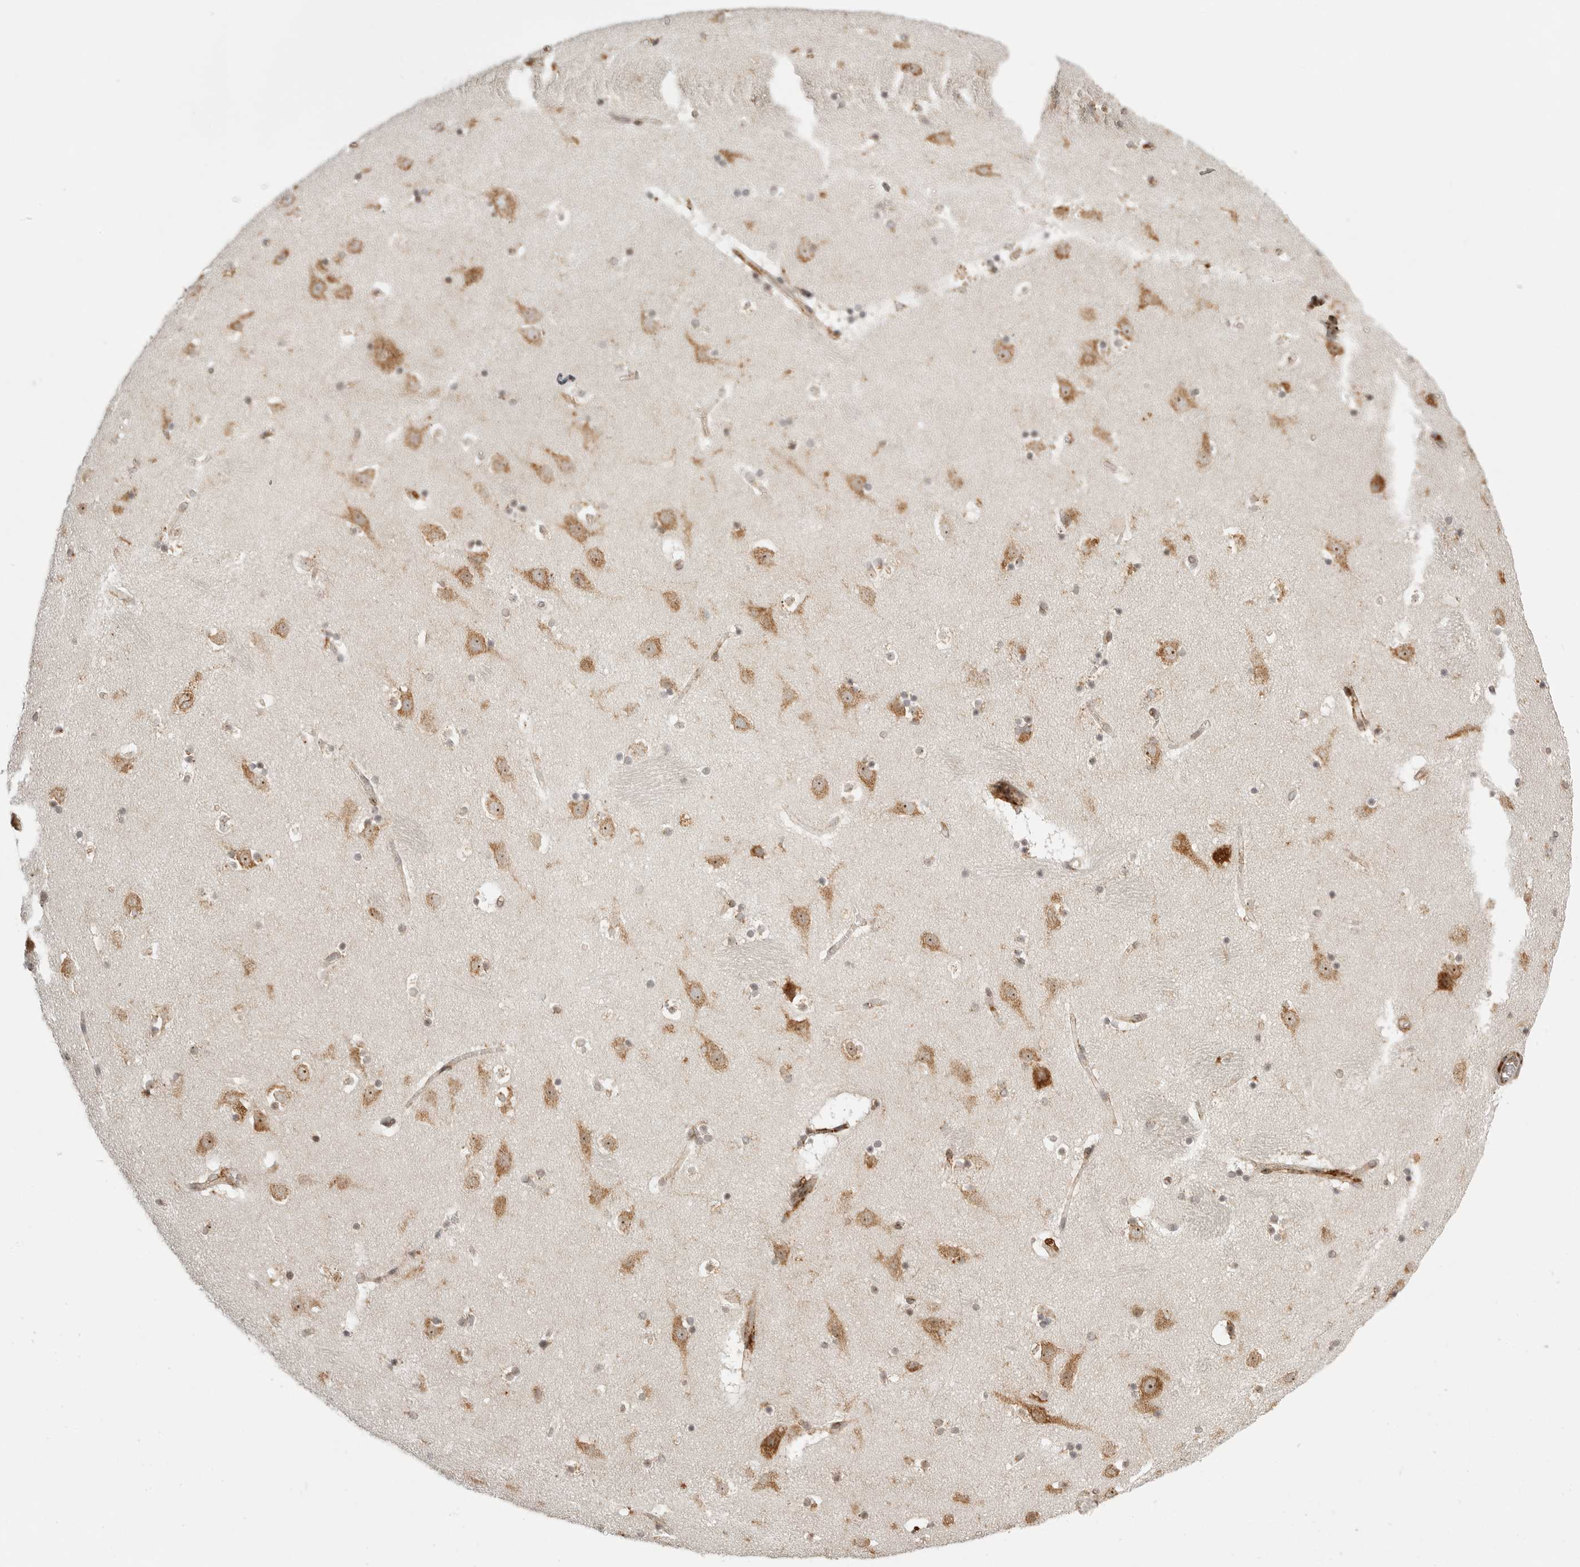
{"staining": {"intensity": "moderate", "quantity": "25%-75%", "location": "cytoplasmic/membranous,nuclear"}, "tissue": "caudate", "cell_type": "Glial cells", "image_type": "normal", "snomed": [{"axis": "morphology", "description": "Normal tissue, NOS"}, {"axis": "topography", "description": "Lateral ventricle wall"}], "caption": "The micrograph demonstrates a brown stain indicating the presence of a protein in the cytoplasmic/membranous,nuclear of glial cells in caudate.", "gene": "IDUA", "patient": {"sex": "male", "age": 45}}